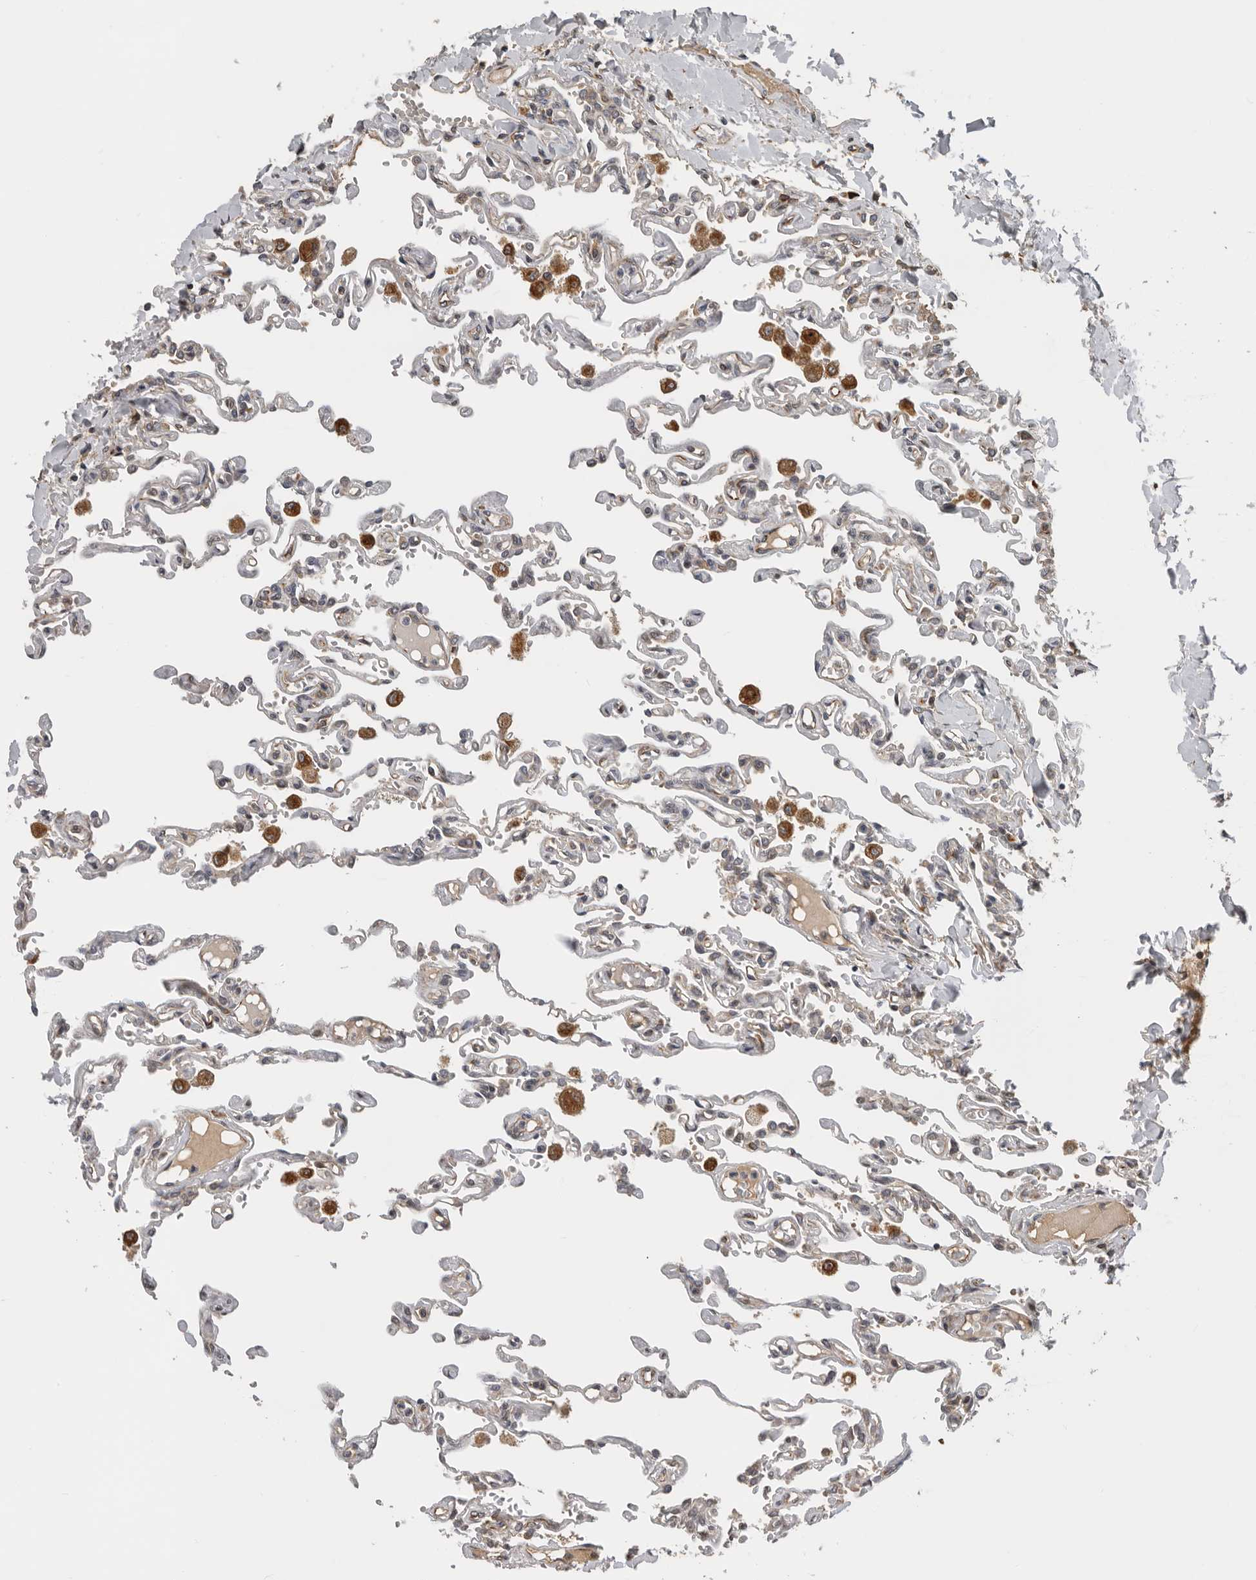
{"staining": {"intensity": "negative", "quantity": "none", "location": "none"}, "tissue": "lung", "cell_type": "Alveolar cells", "image_type": "normal", "snomed": [{"axis": "morphology", "description": "Normal tissue, NOS"}, {"axis": "topography", "description": "Lung"}], "caption": "This is a photomicrograph of IHC staining of normal lung, which shows no expression in alveolar cells. (Stains: DAB immunohistochemistry with hematoxylin counter stain, Microscopy: brightfield microscopy at high magnification).", "gene": "RNF157", "patient": {"sex": "male", "age": 21}}